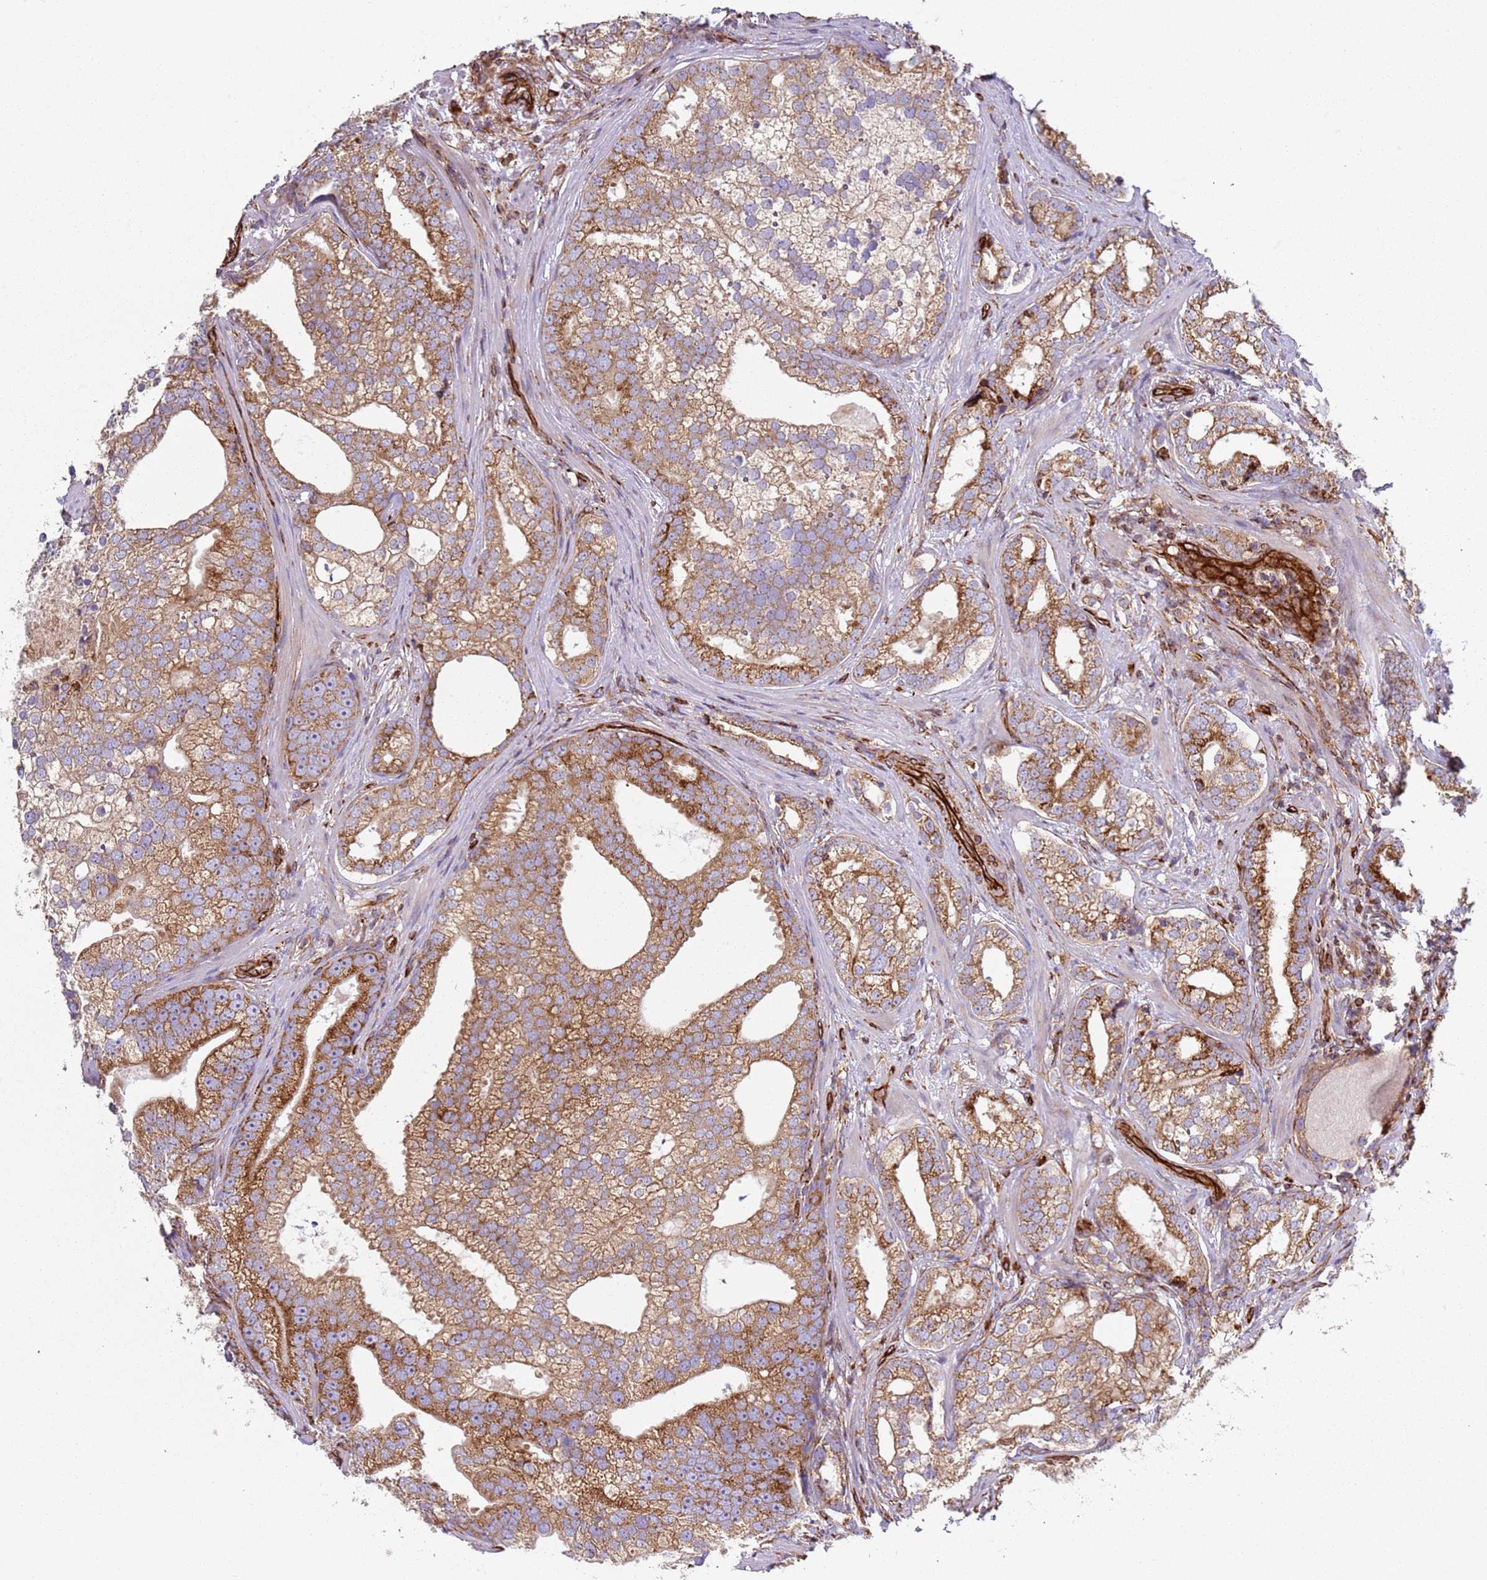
{"staining": {"intensity": "moderate", "quantity": ">75%", "location": "cytoplasmic/membranous"}, "tissue": "prostate cancer", "cell_type": "Tumor cells", "image_type": "cancer", "snomed": [{"axis": "morphology", "description": "Adenocarcinoma, High grade"}, {"axis": "topography", "description": "Prostate"}], "caption": "Approximately >75% of tumor cells in prostate cancer reveal moderate cytoplasmic/membranous protein staining as visualized by brown immunohistochemical staining.", "gene": "SNAPIN", "patient": {"sex": "male", "age": 75}}